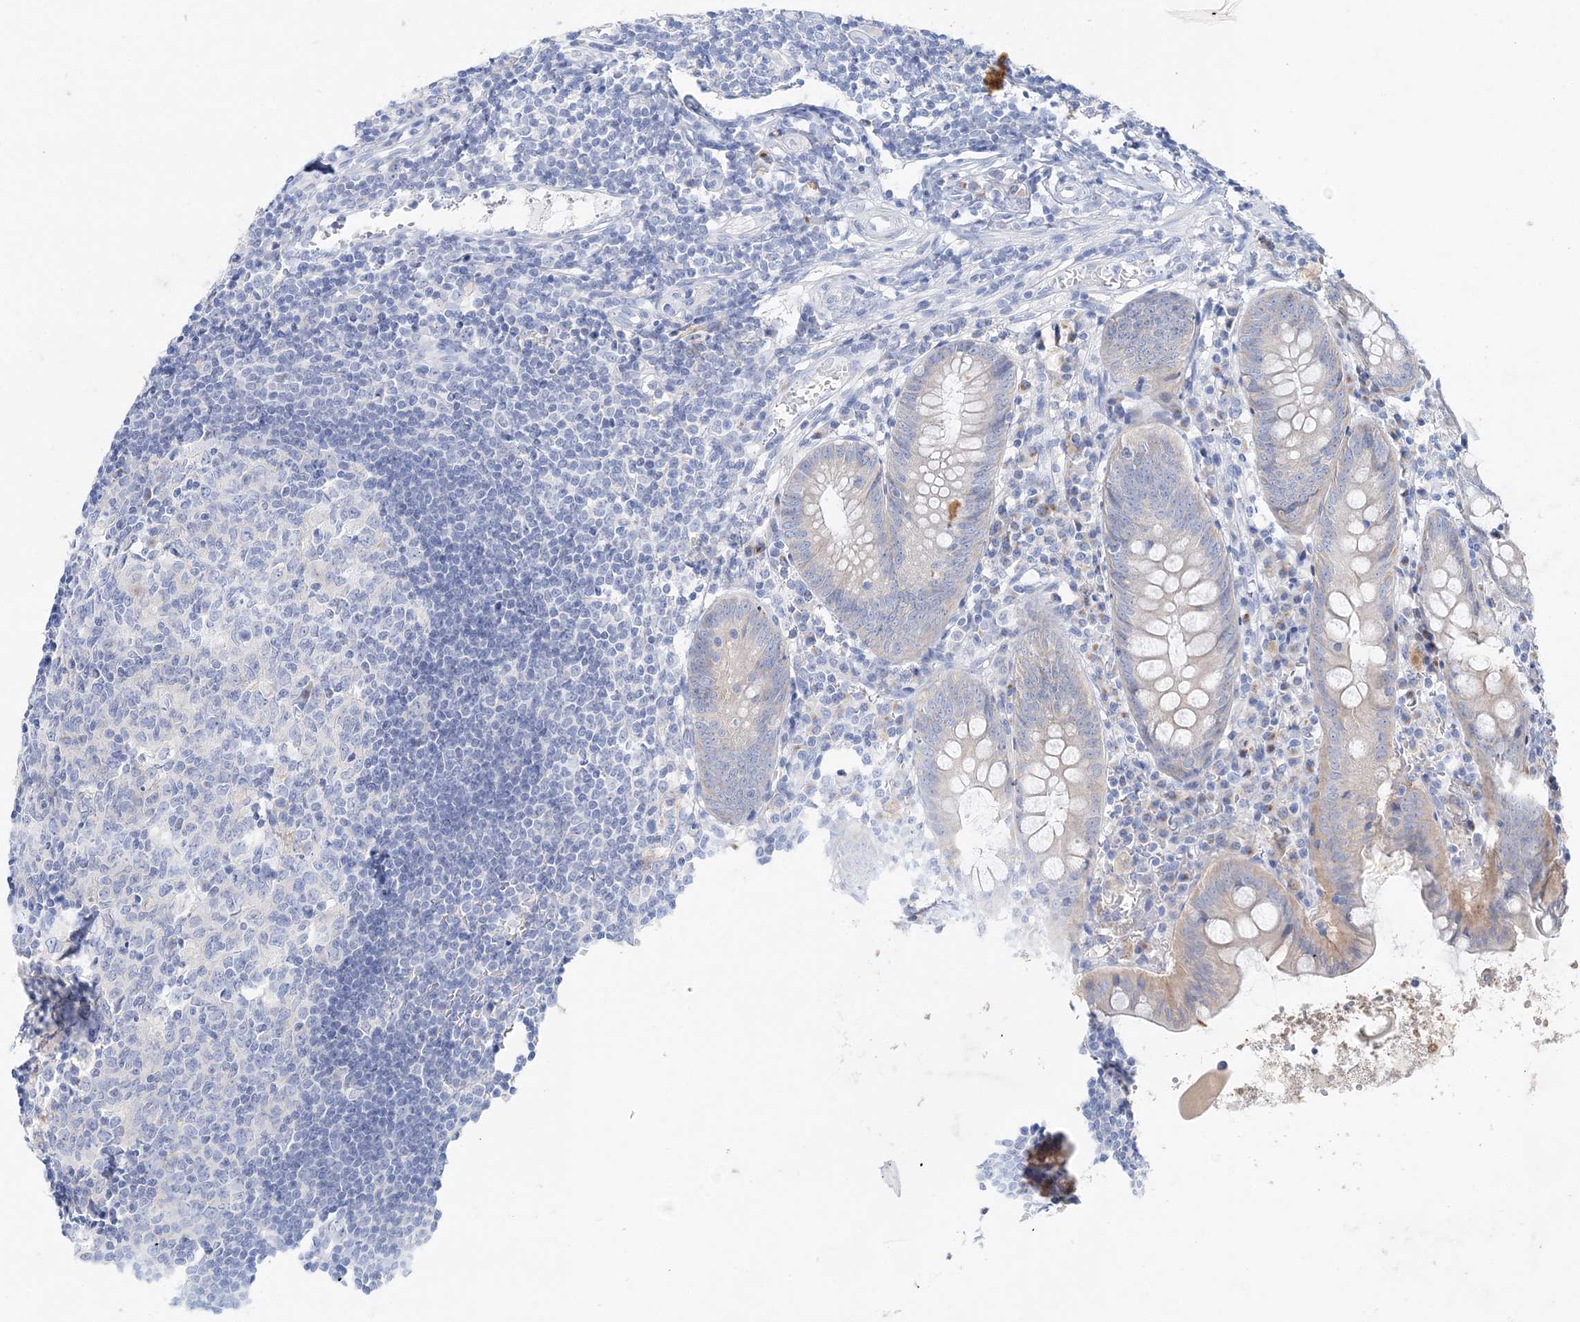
{"staining": {"intensity": "moderate", "quantity": "25%-75%", "location": "cytoplasmic/membranous"}, "tissue": "appendix", "cell_type": "Glandular cells", "image_type": "normal", "snomed": [{"axis": "morphology", "description": "Normal tissue, NOS"}, {"axis": "topography", "description": "Appendix"}], "caption": "Glandular cells reveal moderate cytoplasmic/membranous expression in about 25%-75% of cells in normal appendix.", "gene": "SLC5A6", "patient": {"sex": "female", "age": 54}}